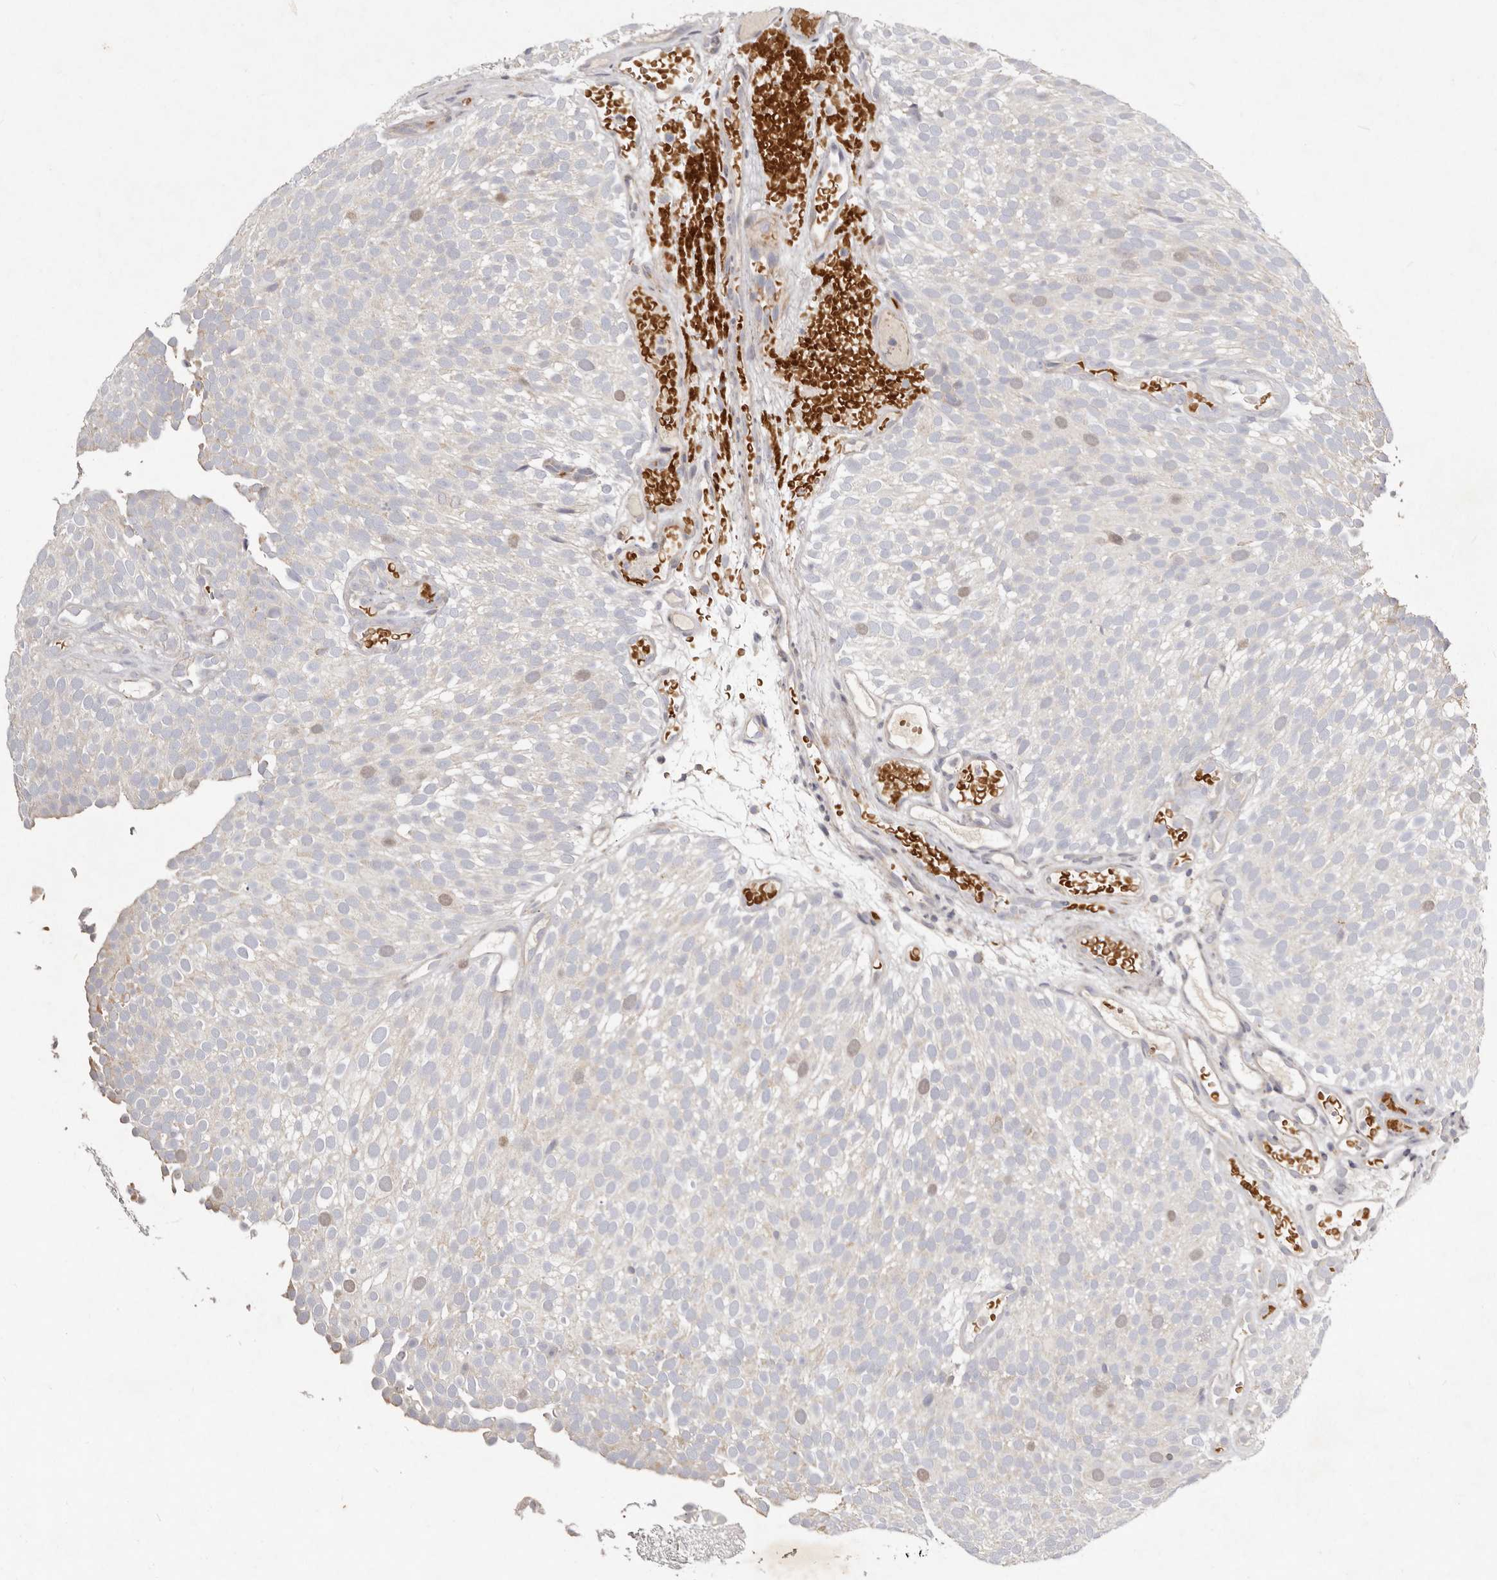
{"staining": {"intensity": "weak", "quantity": "<25%", "location": "nuclear"}, "tissue": "urothelial cancer", "cell_type": "Tumor cells", "image_type": "cancer", "snomed": [{"axis": "morphology", "description": "Urothelial carcinoma, Low grade"}, {"axis": "topography", "description": "Urinary bladder"}], "caption": "Human low-grade urothelial carcinoma stained for a protein using immunohistochemistry (IHC) shows no expression in tumor cells.", "gene": "SLC25A20", "patient": {"sex": "male", "age": 78}}